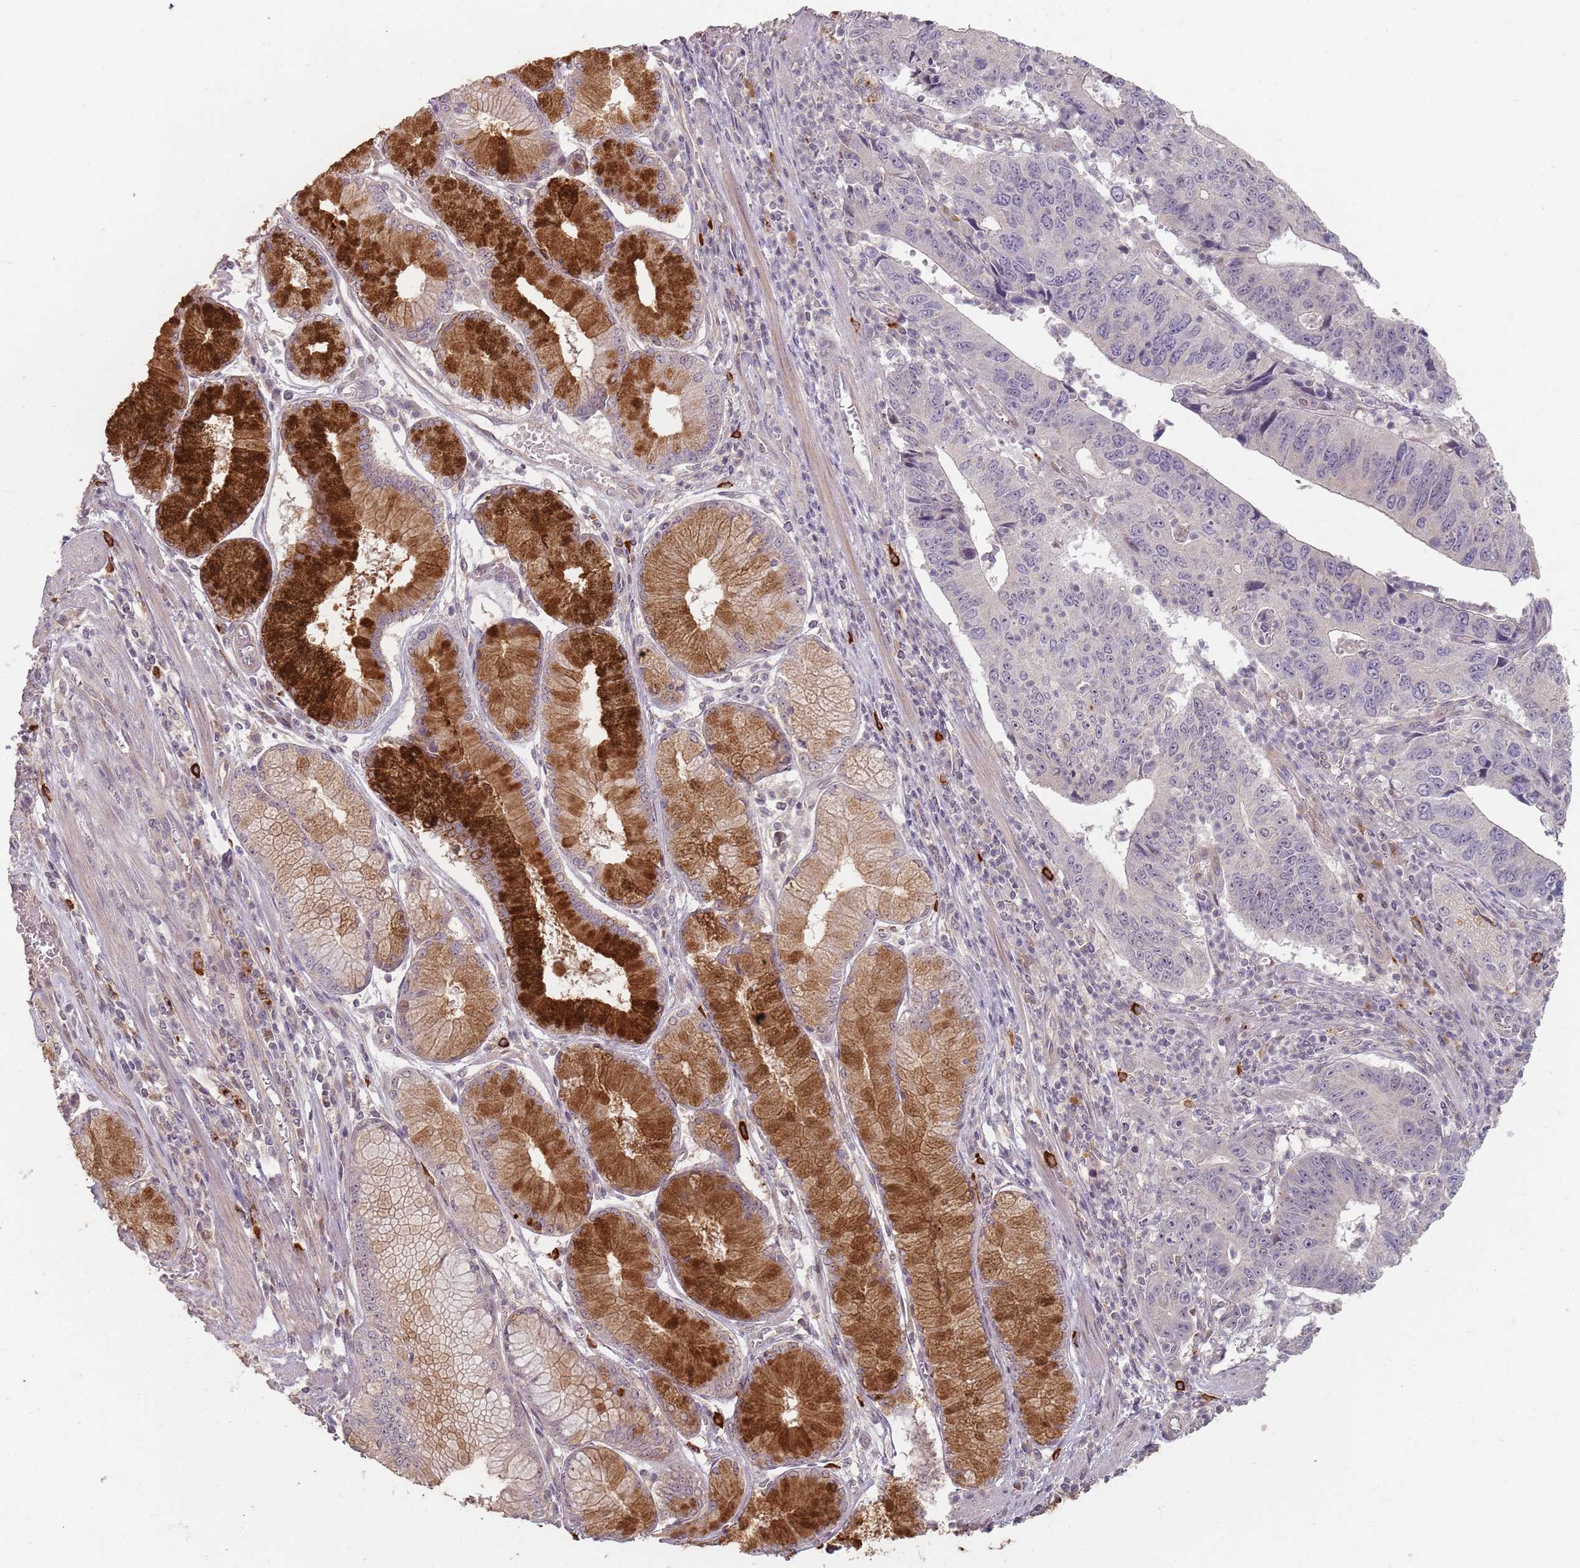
{"staining": {"intensity": "negative", "quantity": "none", "location": "none"}, "tissue": "stomach cancer", "cell_type": "Tumor cells", "image_type": "cancer", "snomed": [{"axis": "morphology", "description": "Adenocarcinoma, NOS"}, {"axis": "topography", "description": "Stomach"}], "caption": "A high-resolution image shows immunohistochemistry (IHC) staining of stomach cancer, which exhibits no significant positivity in tumor cells.", "gene": "CCDC168", "patient": {"sex": "male", "age": 59}}